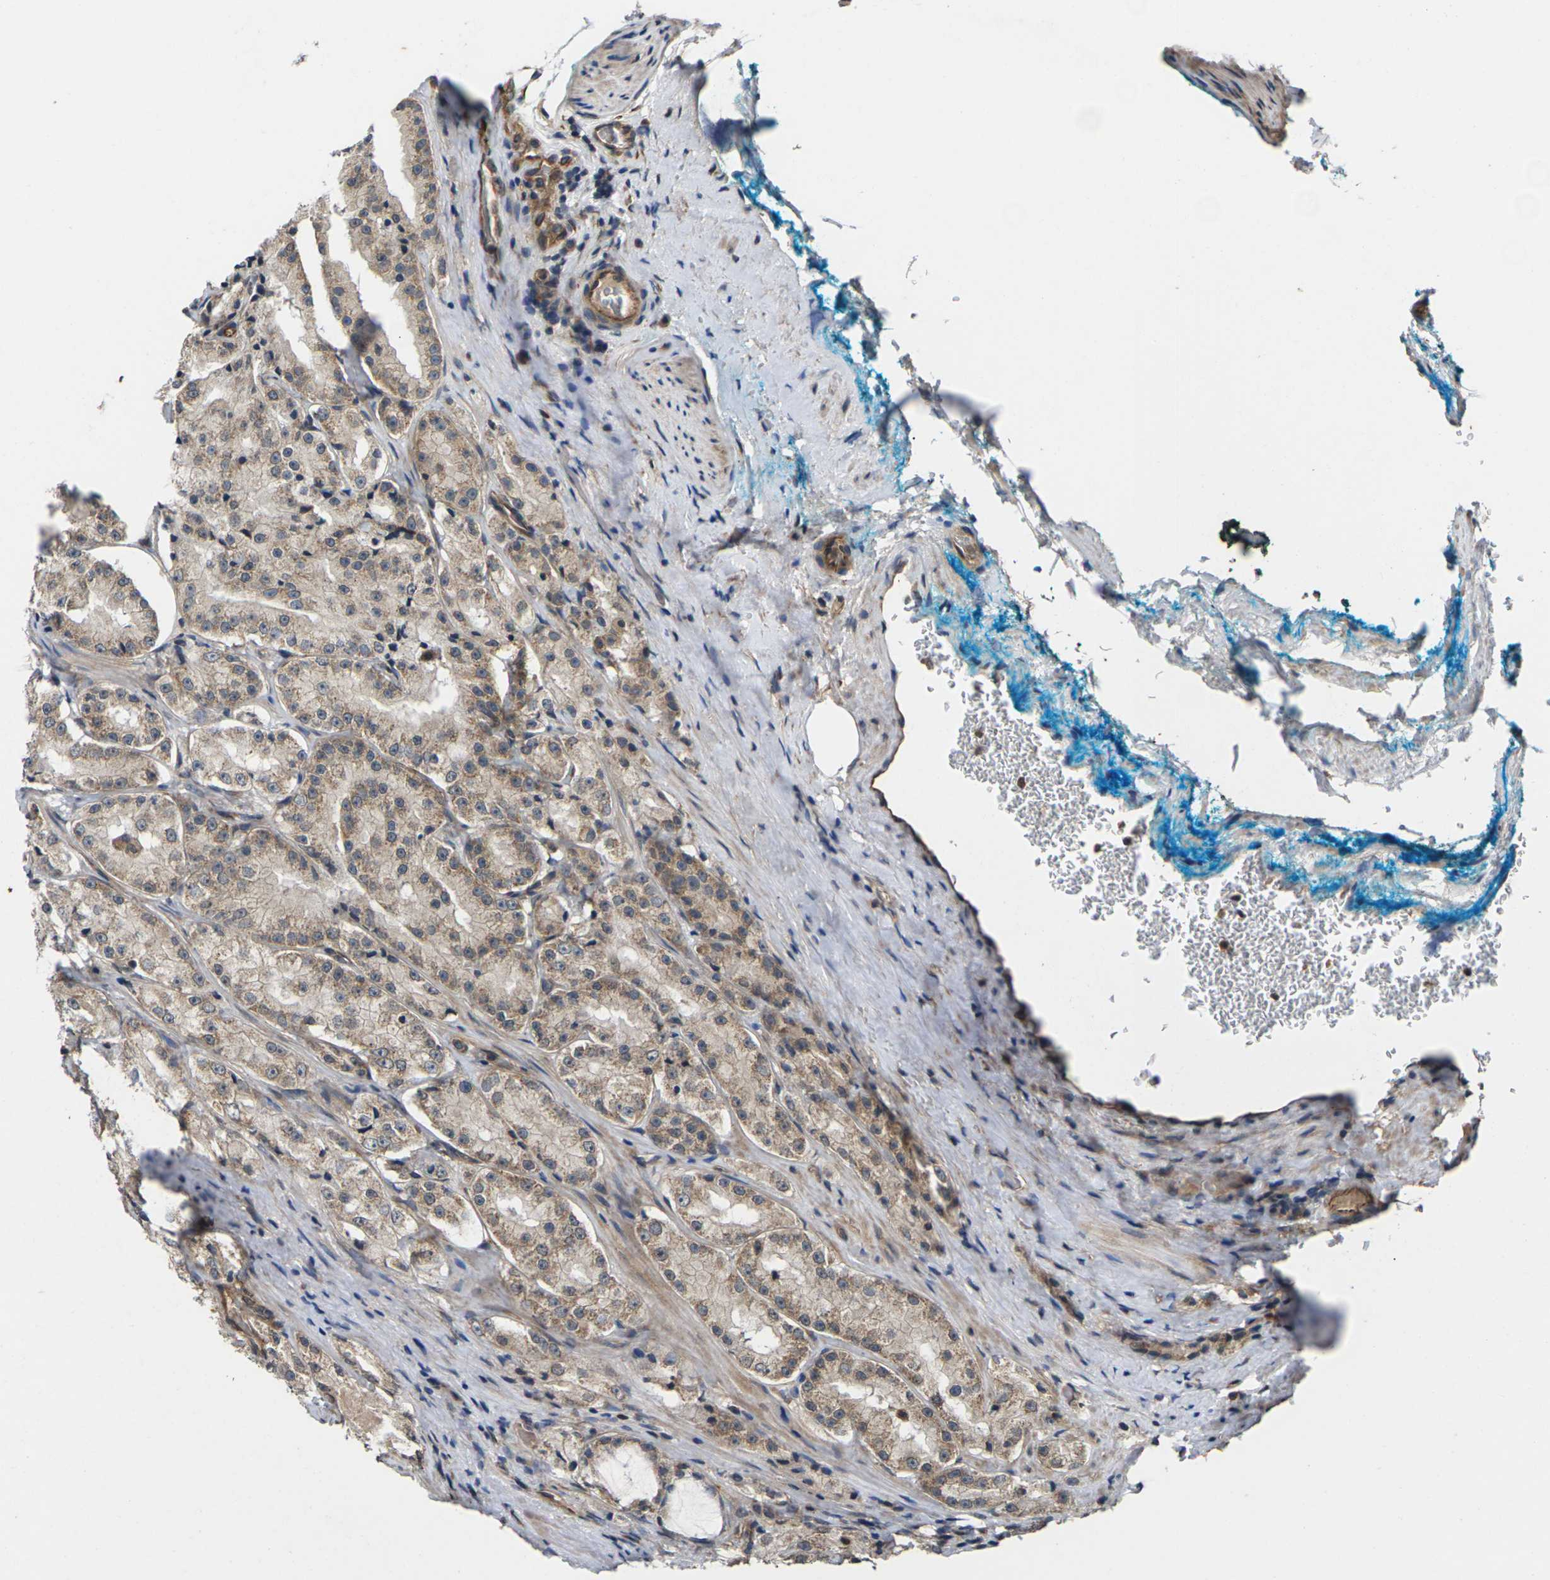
{"staining": {"intensity": "moderate", "quantity": ">75%", "location": "cytoplasmic/membranous"}, "tissue": "prostate cancer", "cell_type": "Tumor cells", "image_type": "cancer", "snomed": [{"axis": "morphology", "description": "Adenocarcinoma, High grade"}, {"axis": "topography", "description": "Prostate"}], "caption": "A brown stain shows moderate cytoplasmic/membranous positivity of a protein in prostate cancer tumor cells.", "gene": "DKK2", "patient": {"sex": "male", "age": 73}}